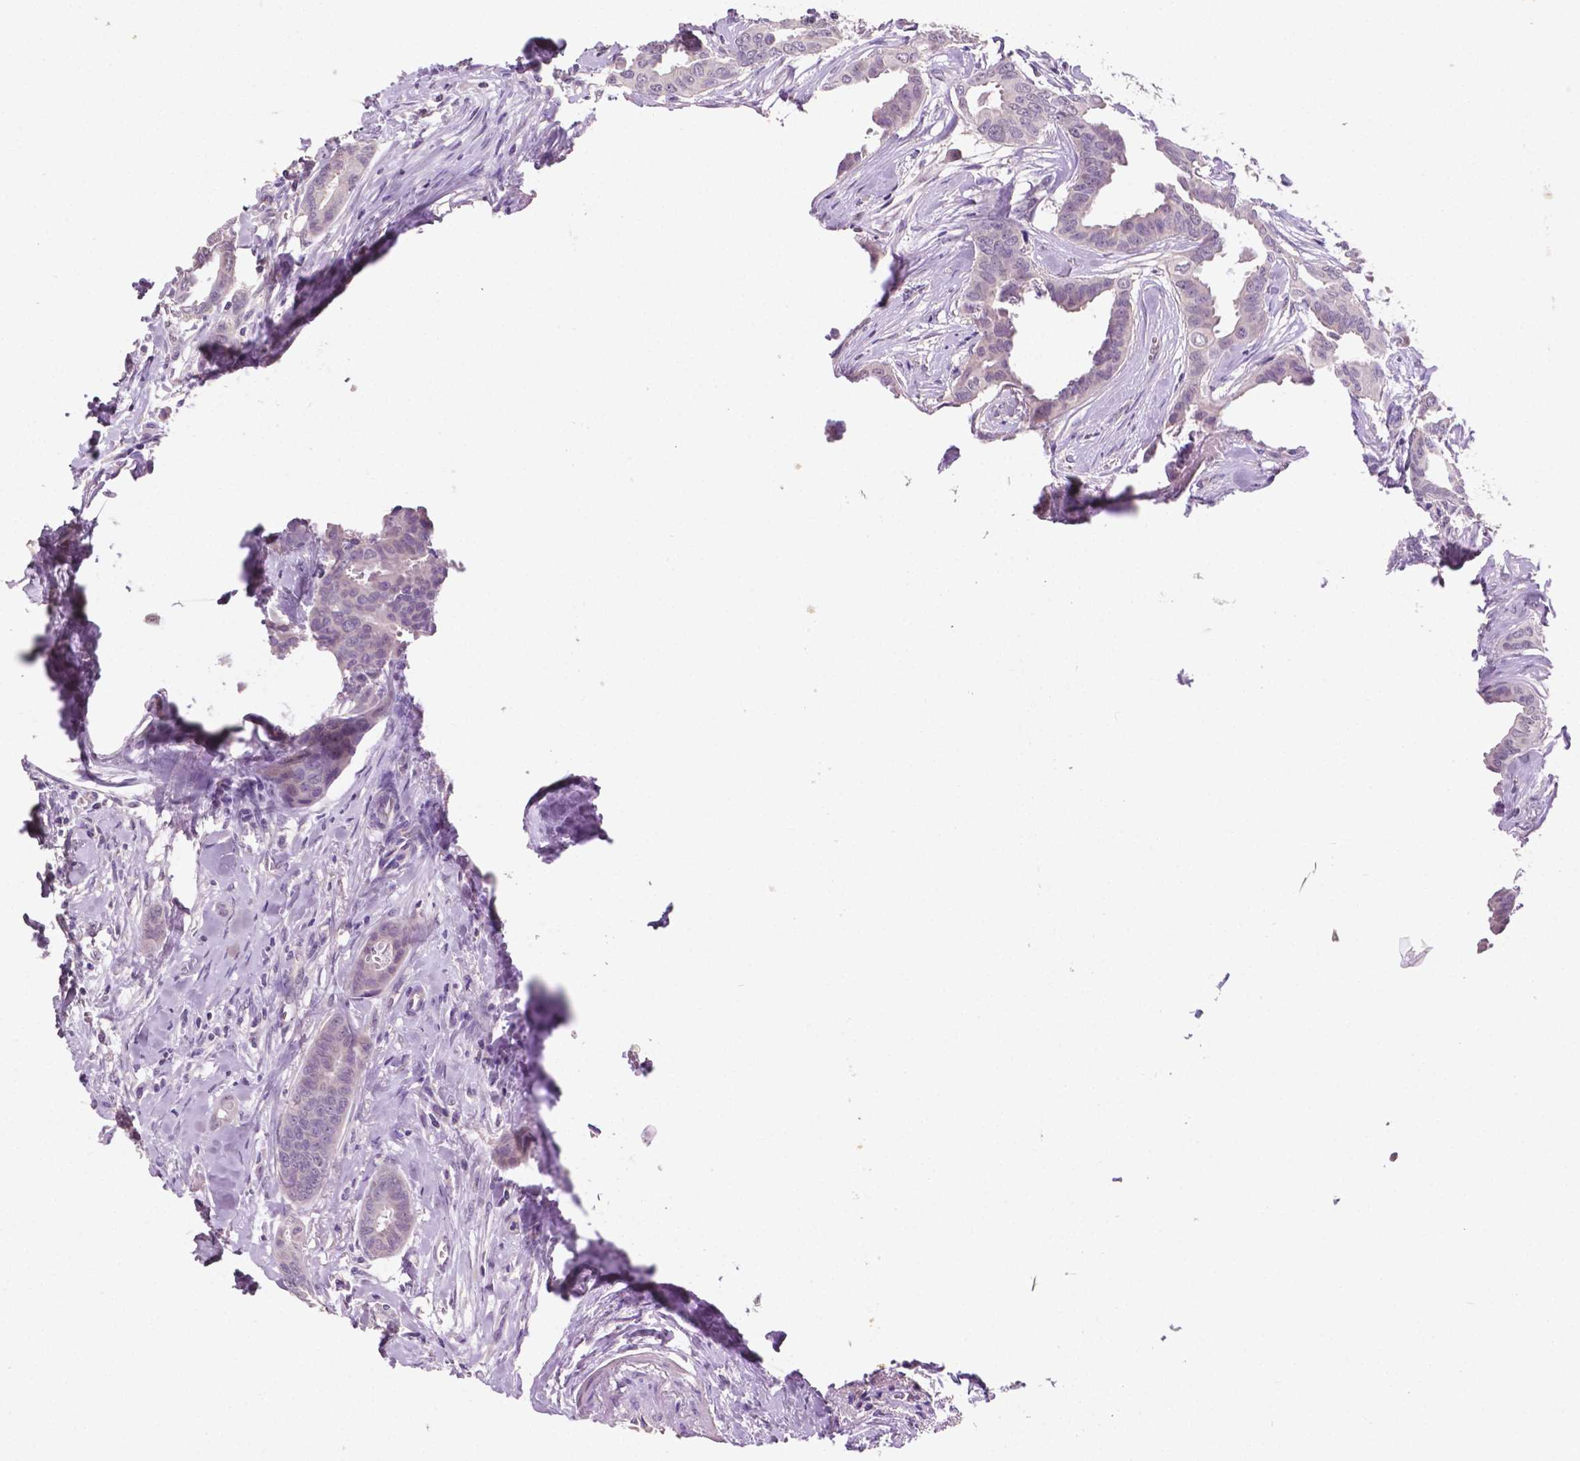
{"staining": {"intensity": "negative", "quantity": "none", "location": "none"}, "tissue": "breast cancer", "cell_type": "Tumor cells", "image_type": "cancer", "snomed": [{"axis": "morphology", "description": "Duct carcinoma"}, {"axis": "topography", "description": "Breast"}], "caption": "This is an immunohistochemistry image of human intraductal carcinoma (breast). There is no positivity in tumor cells.", "gene": "MROH6", "patient": {"sex": "female", "age": 45}}